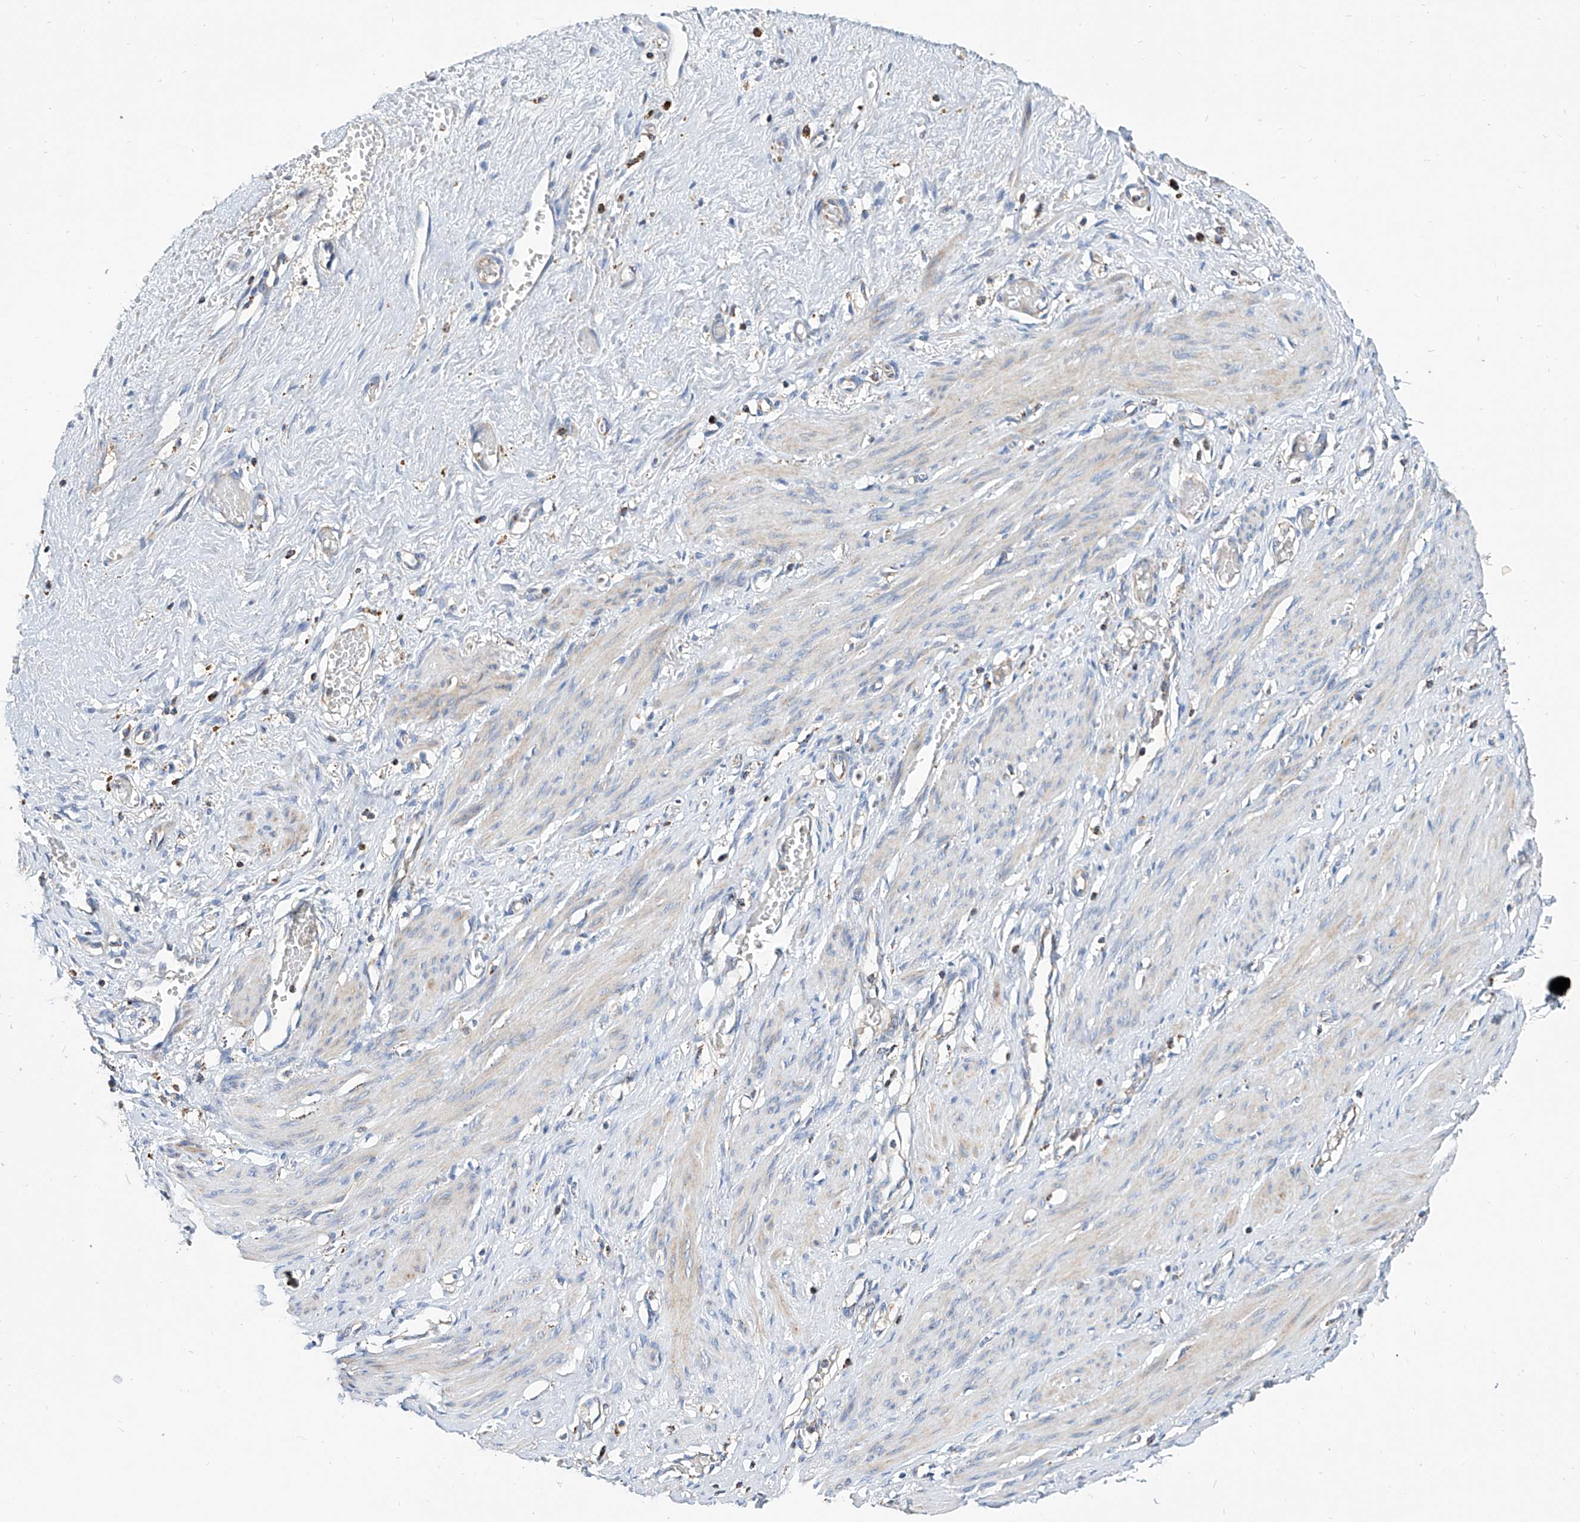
{"staining": {"intensity": "weak", "quantity": "<25%", "location": "cytoplasmic/membranous"}, "tissue": "smooth muscle", "cell_type": "Smooth muscle cells", "image_type": "normal", "snomed": [{"axis": "morphology", "description": "Normal tissue, NOS"}, {"axis": "topography", "description": "Endometrium"}], "caption": "Immunohistochemistry (IHC) image of benign smooth muscle: smooth muscle stained with DAB (3,3'-diaminobenzidine) shows no significant protein expression in smooth muscle cells. (Stains: DAB (3,3'-diaminobenzidine) immunohistochemistry with hematoxylin counter stain, Microscopy: brightfield microscopy at high magnification).", "gene": "CPNE5", "patient": {"sex": "female", "age": 33}}